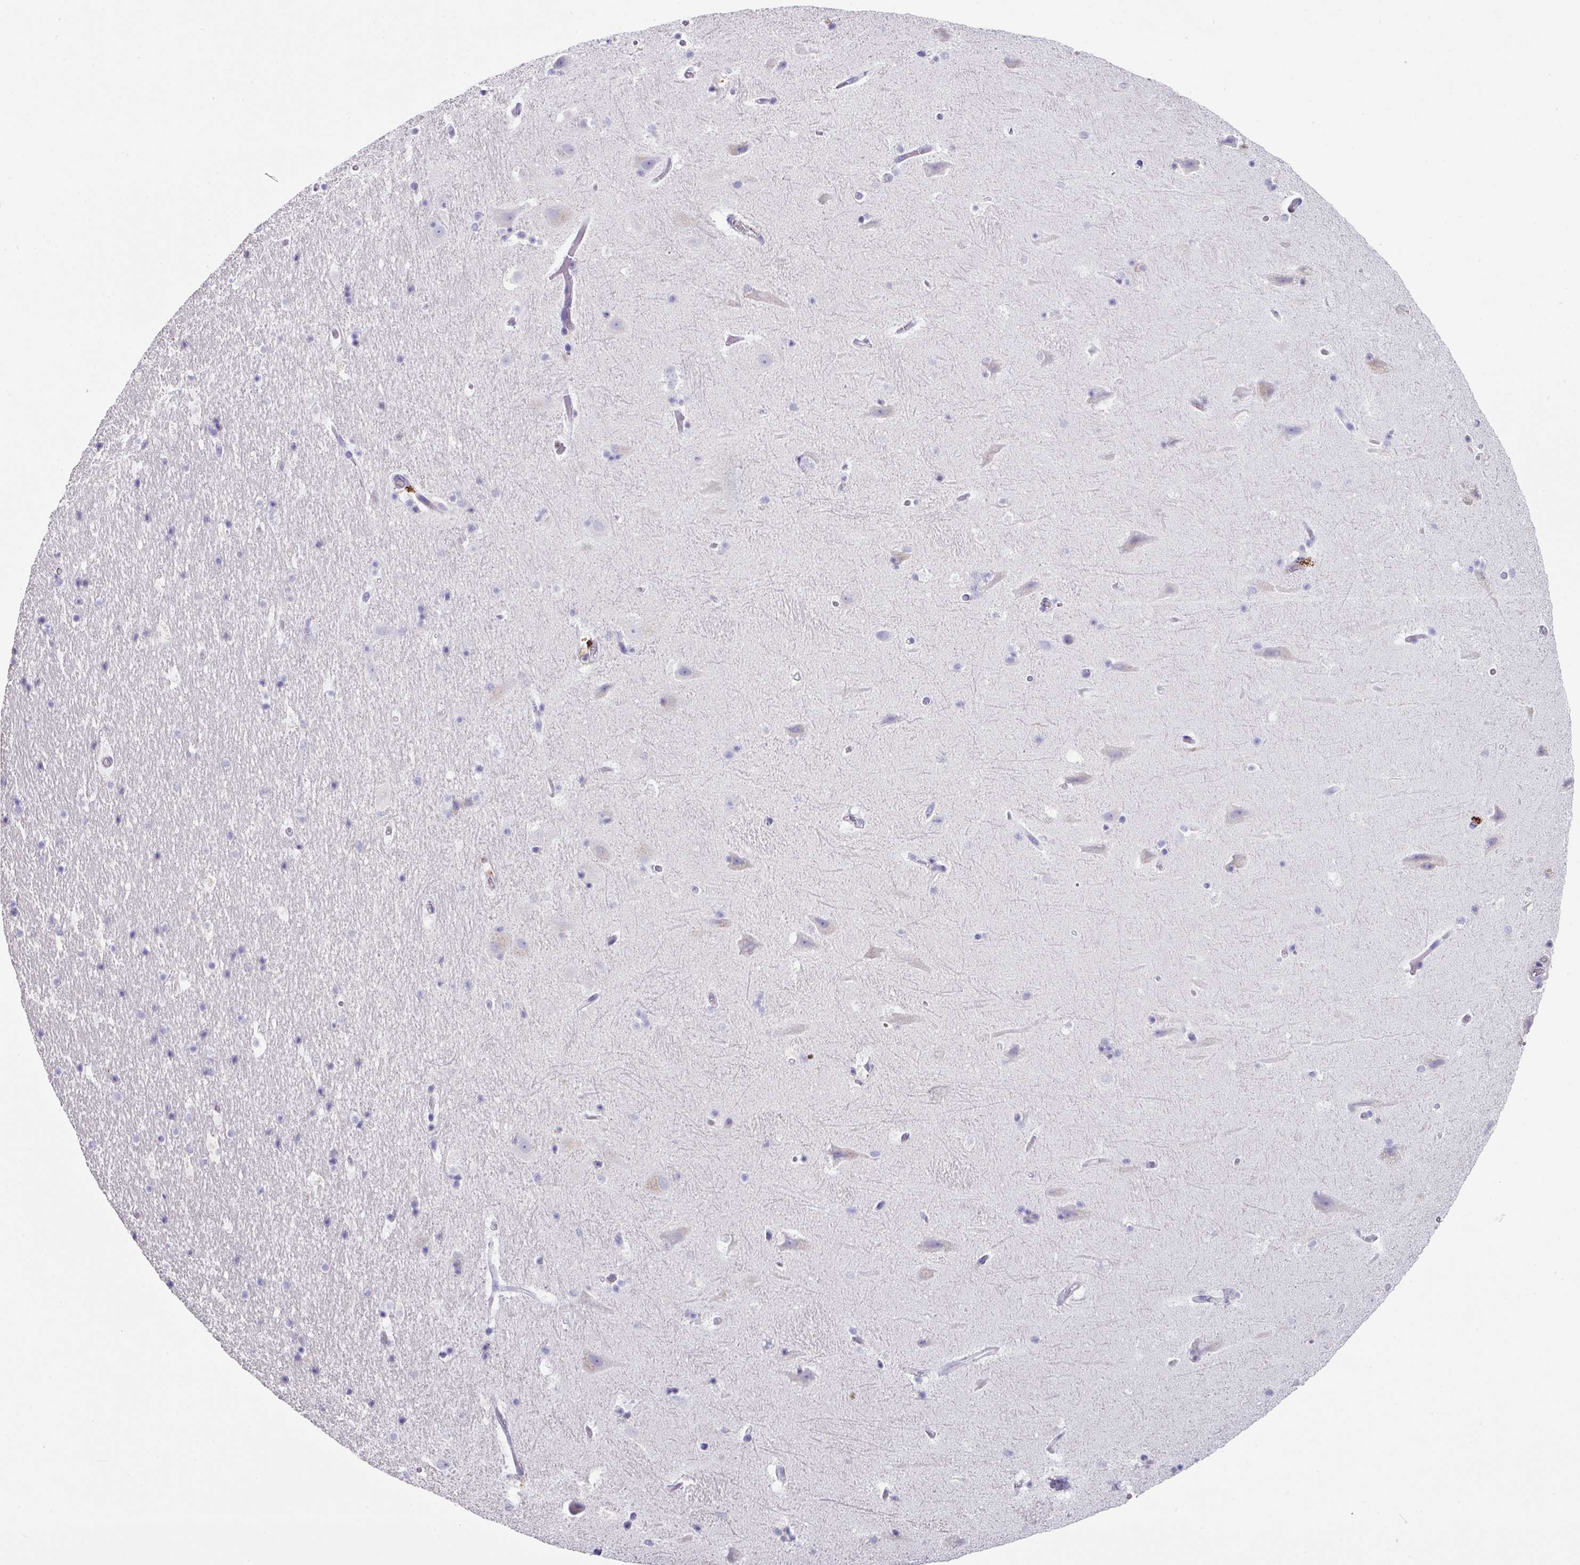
{"staining": {"intensity": "negative", "quantity": "none", "location": "none"}, "tissue": "hippocampus", "cell_type": "Glial cells", "image_type": "normal", "snomed": [{"axis": "morphology", "description": "Normal tissue, NOS"}, {"axis": "topography", "description": "Hippocampus"}], "caption": "This is an IHC image of unremarkable human hippocampus. There is no staining in glial cells.", "gene": "CPVL", "patient": {"sex": "male", "age": 37}}